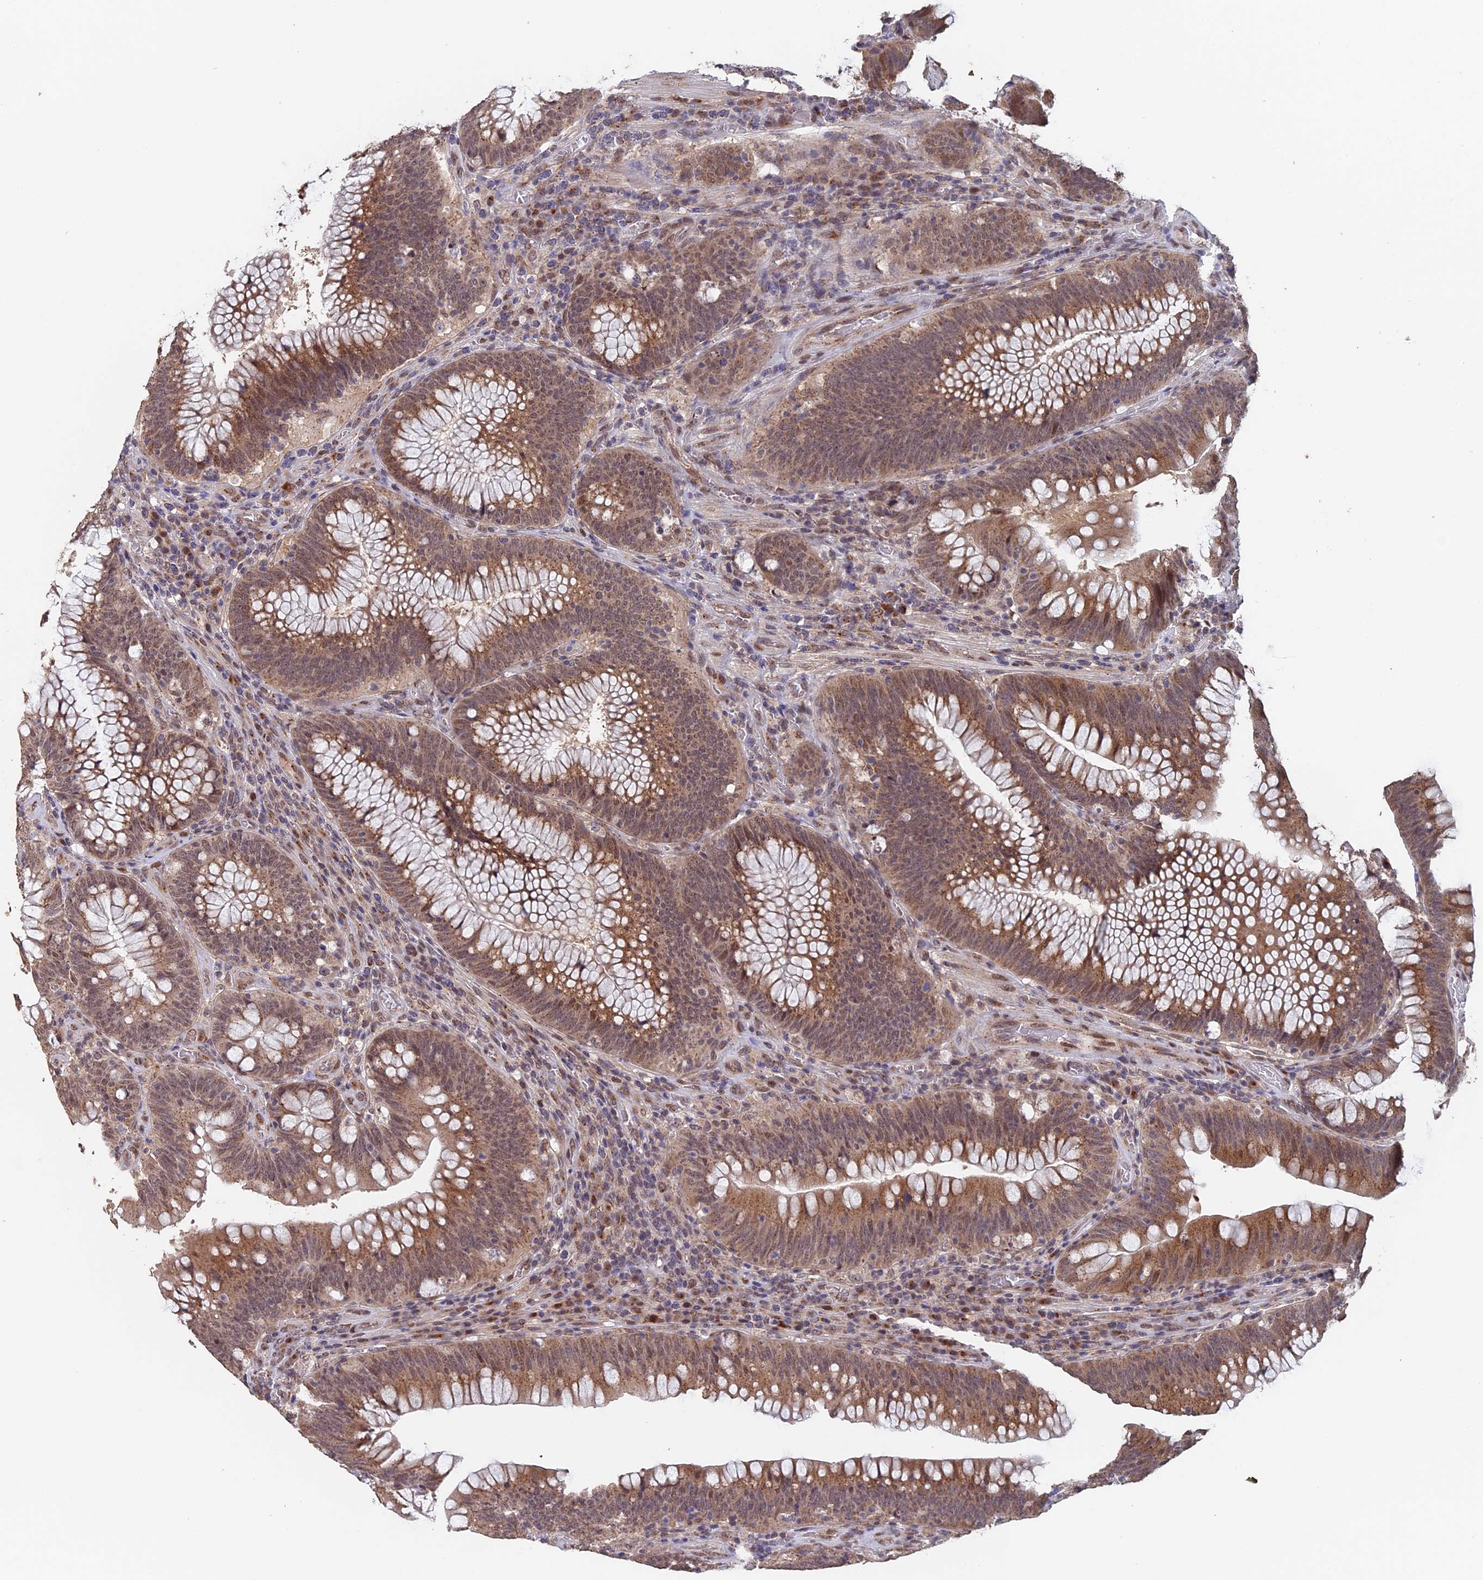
{"staining": {"intensity": "moderate", "quantity": ">75%", "location": "cytoplasmic/membranous,nuclear"}, "tissue": "colorectal cancer", "cell_type": "Tumor cells", "image_type": "cancer", "snomed": [{"axis": "morphology", "description": "Normal tissue, NOS"}, {"axis": "topography", "description": "Colon"}], "caption": "The histopathology image reveals immunohistochemical staining of colorectal cancer. There is moderate cytoplasmic/membranous and nuclear expression is seen in approximately >75% of tumor cells.", "gene": "PIGQ", "patient": {"sex": "female", "age": 82}}